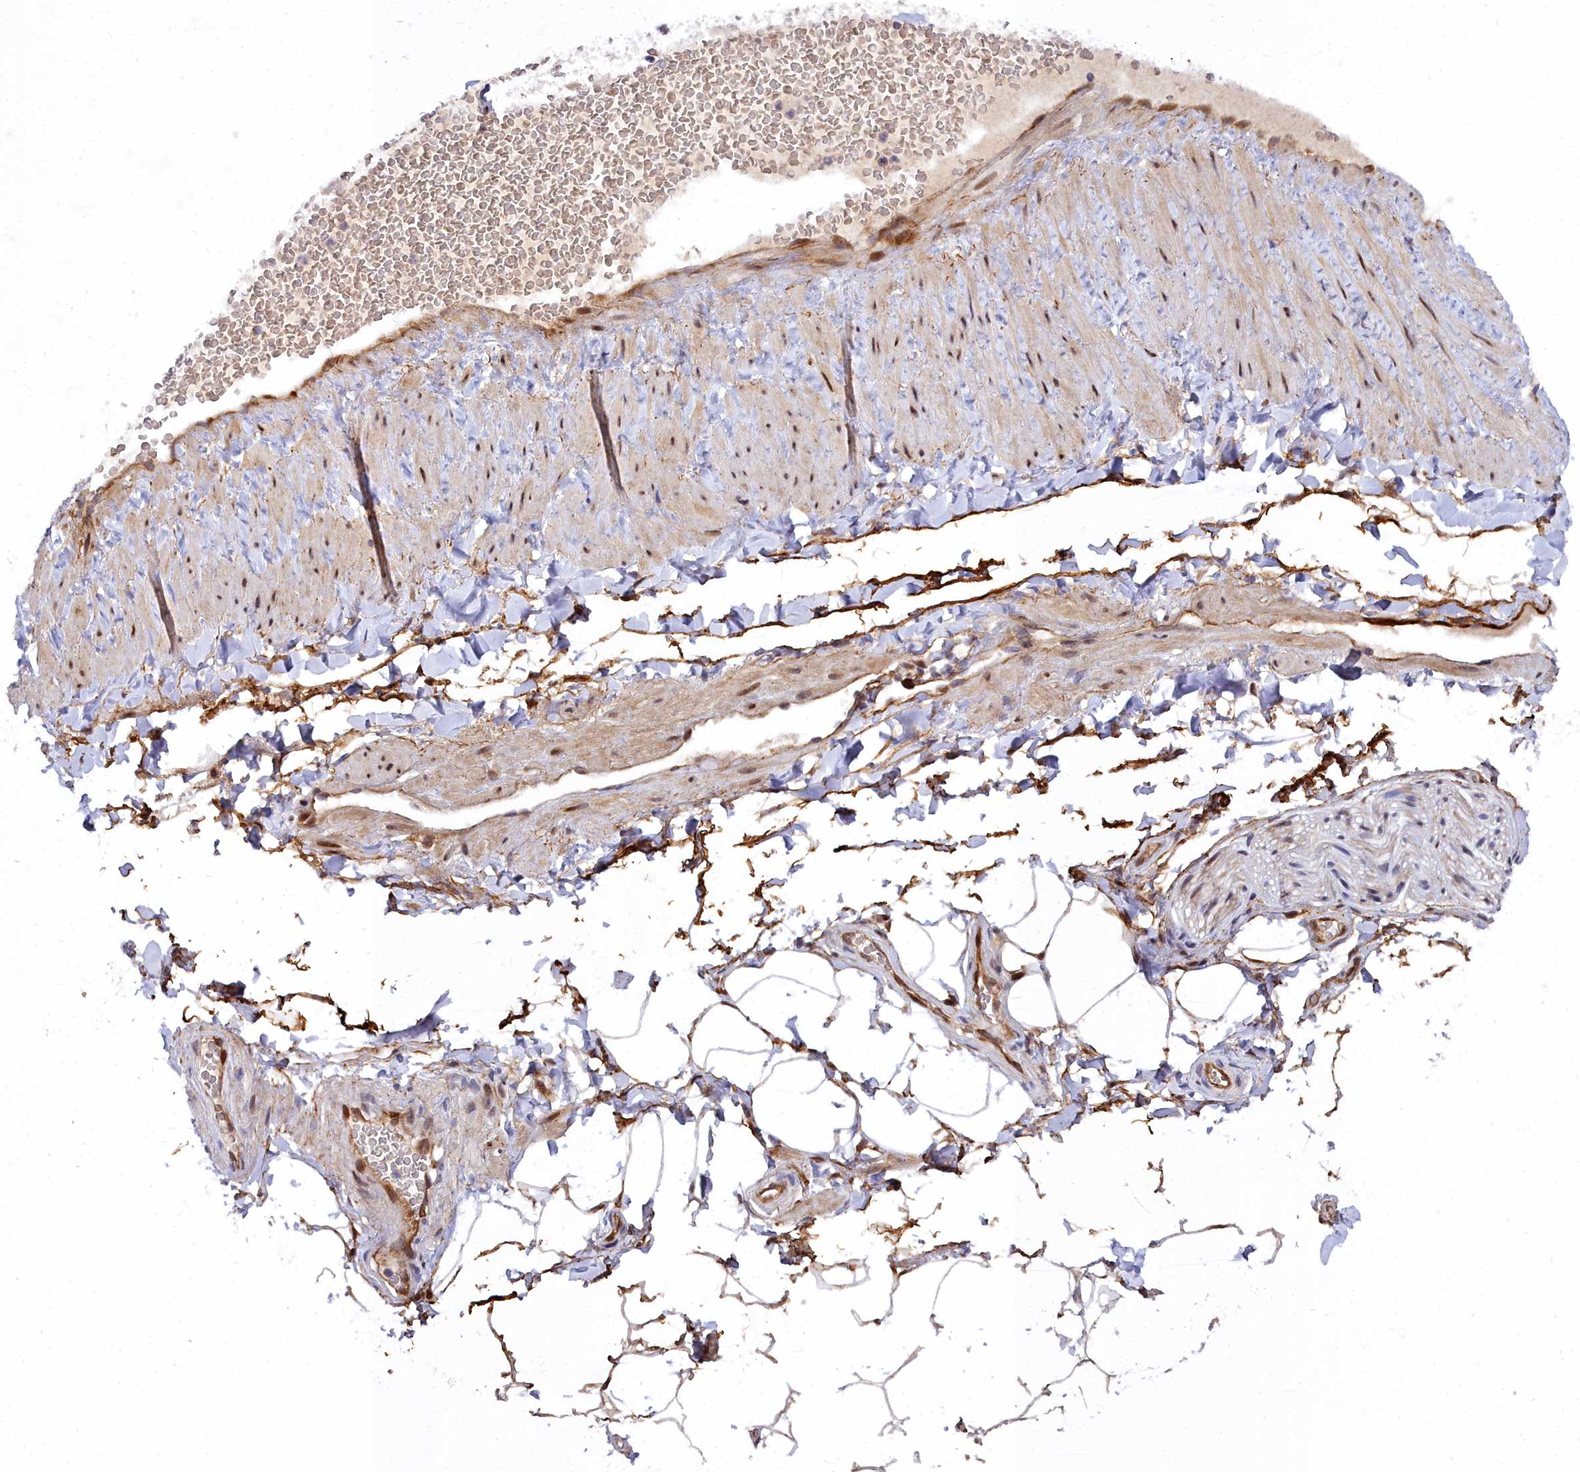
{"staining": {"intensity": "moderate", "quantity": "25%-75%", "location": "cytoplasmic/membranous,nuclear"}, "tissue": "adipose tissue", "cell_type": "Adipocytes", "image_type": "normal", "snomed": [{"axis": "morphology", "description": "Normal tissue, NOS"}, {"axis": "topography", "description": "Soft tissue"}, {"axis": "topography", "description": "Vascular tissue"}], "caption": "Protein positivity by immunohistochemistry reveals moderate cytoplasmic/membranous,nuclear staining in about 25%-75% of adipocytes in unremarkable adipose tissue.", "gene": "MRPS11", "patient": {"sex": "male", "age": 54}}